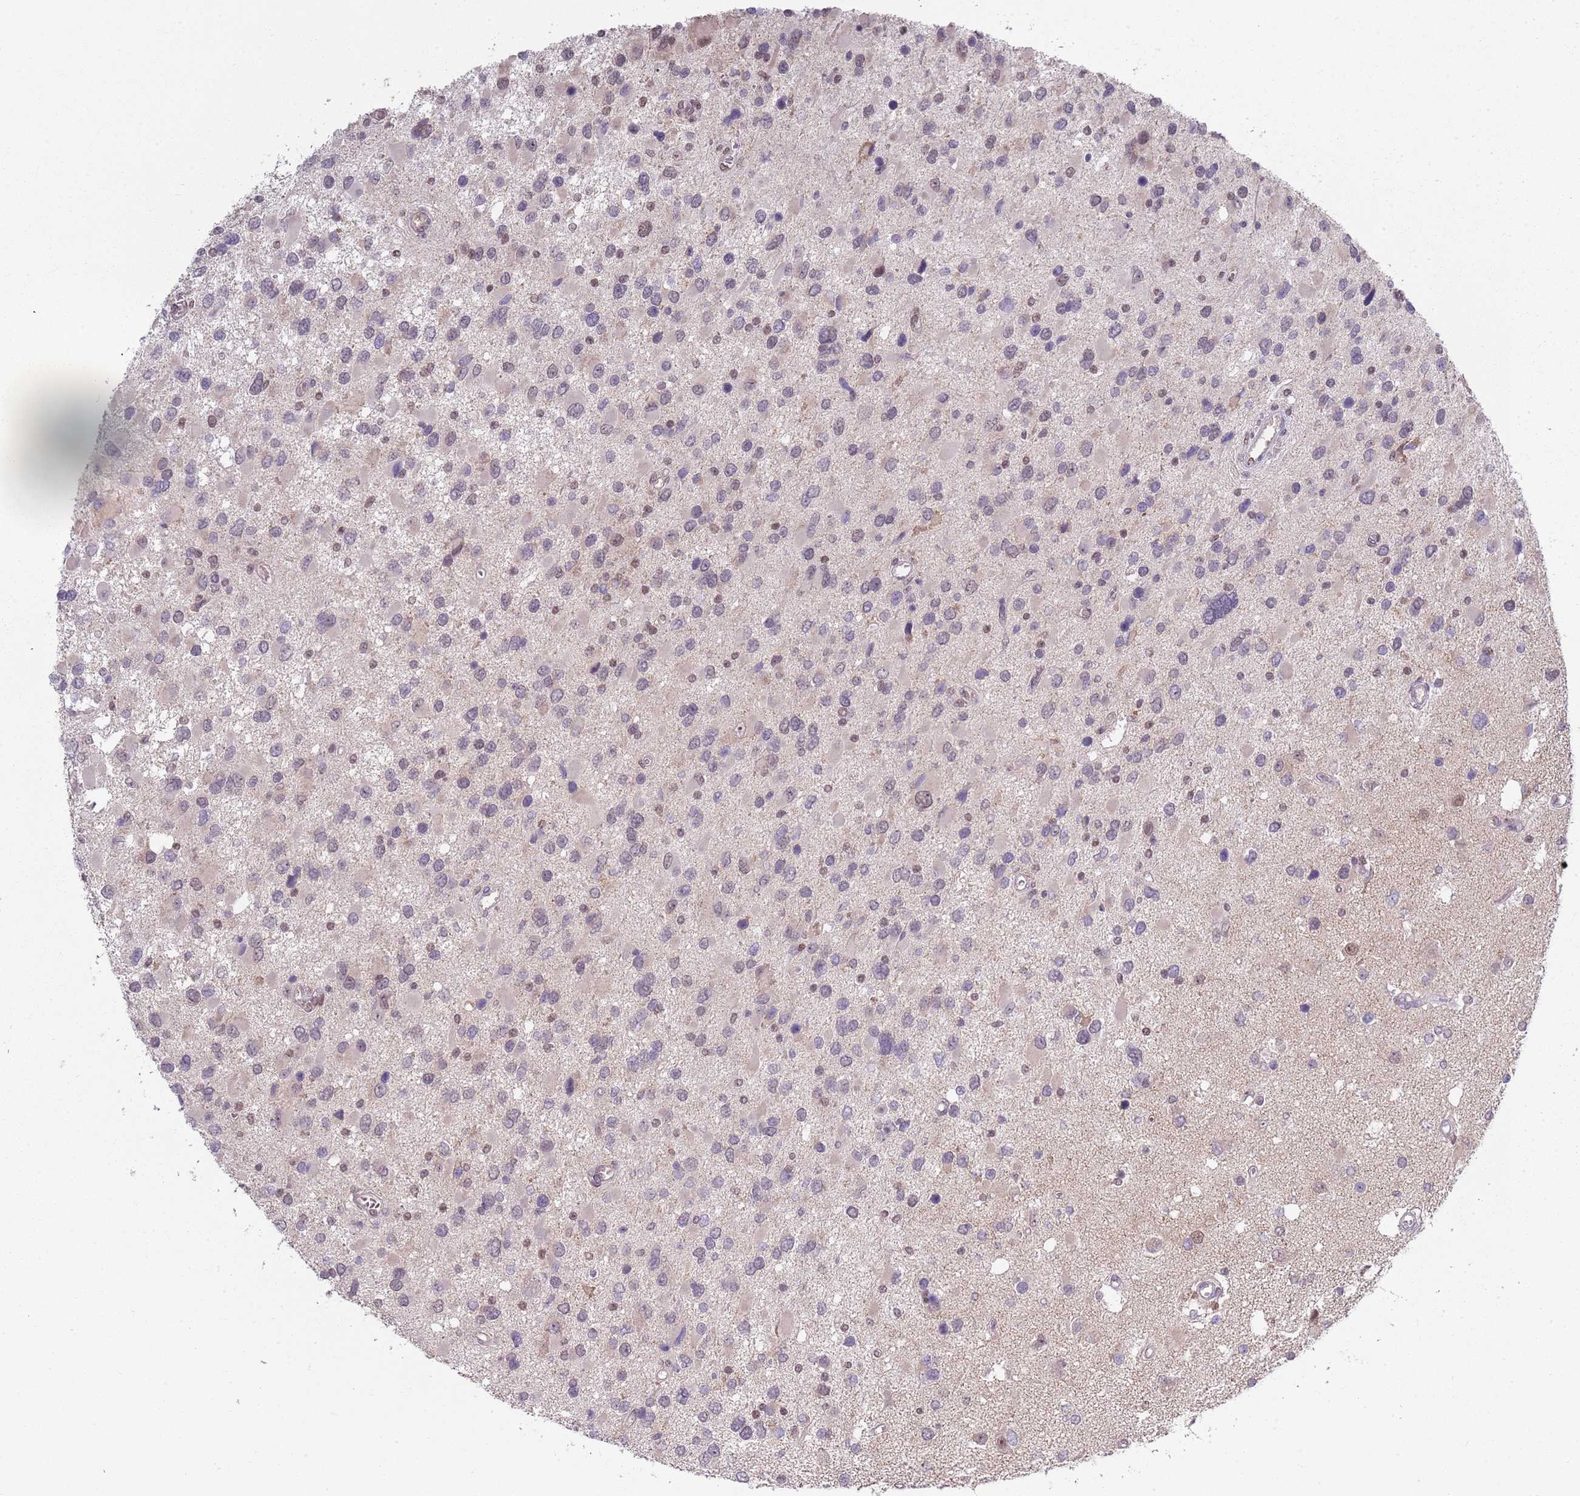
{"staining": {"intensity": "negative", "quantity": "none", "location": "none"}, "tissue": "glioma", "cell_type": "Tumor cells", "image_type": "cancer", "snomed": [{"axis": "morphology", "description": "Glioma, malignant, High grade"}, {"axis": "topography", "description": "Brain"}], "caption": "This is an immunohistochemistry histopathology image of high-grade glioma (malignant). There is no positivity in tumor cells.", "gene": "SMARCAL1", "patient": {"sex": "male", "age": 53}}